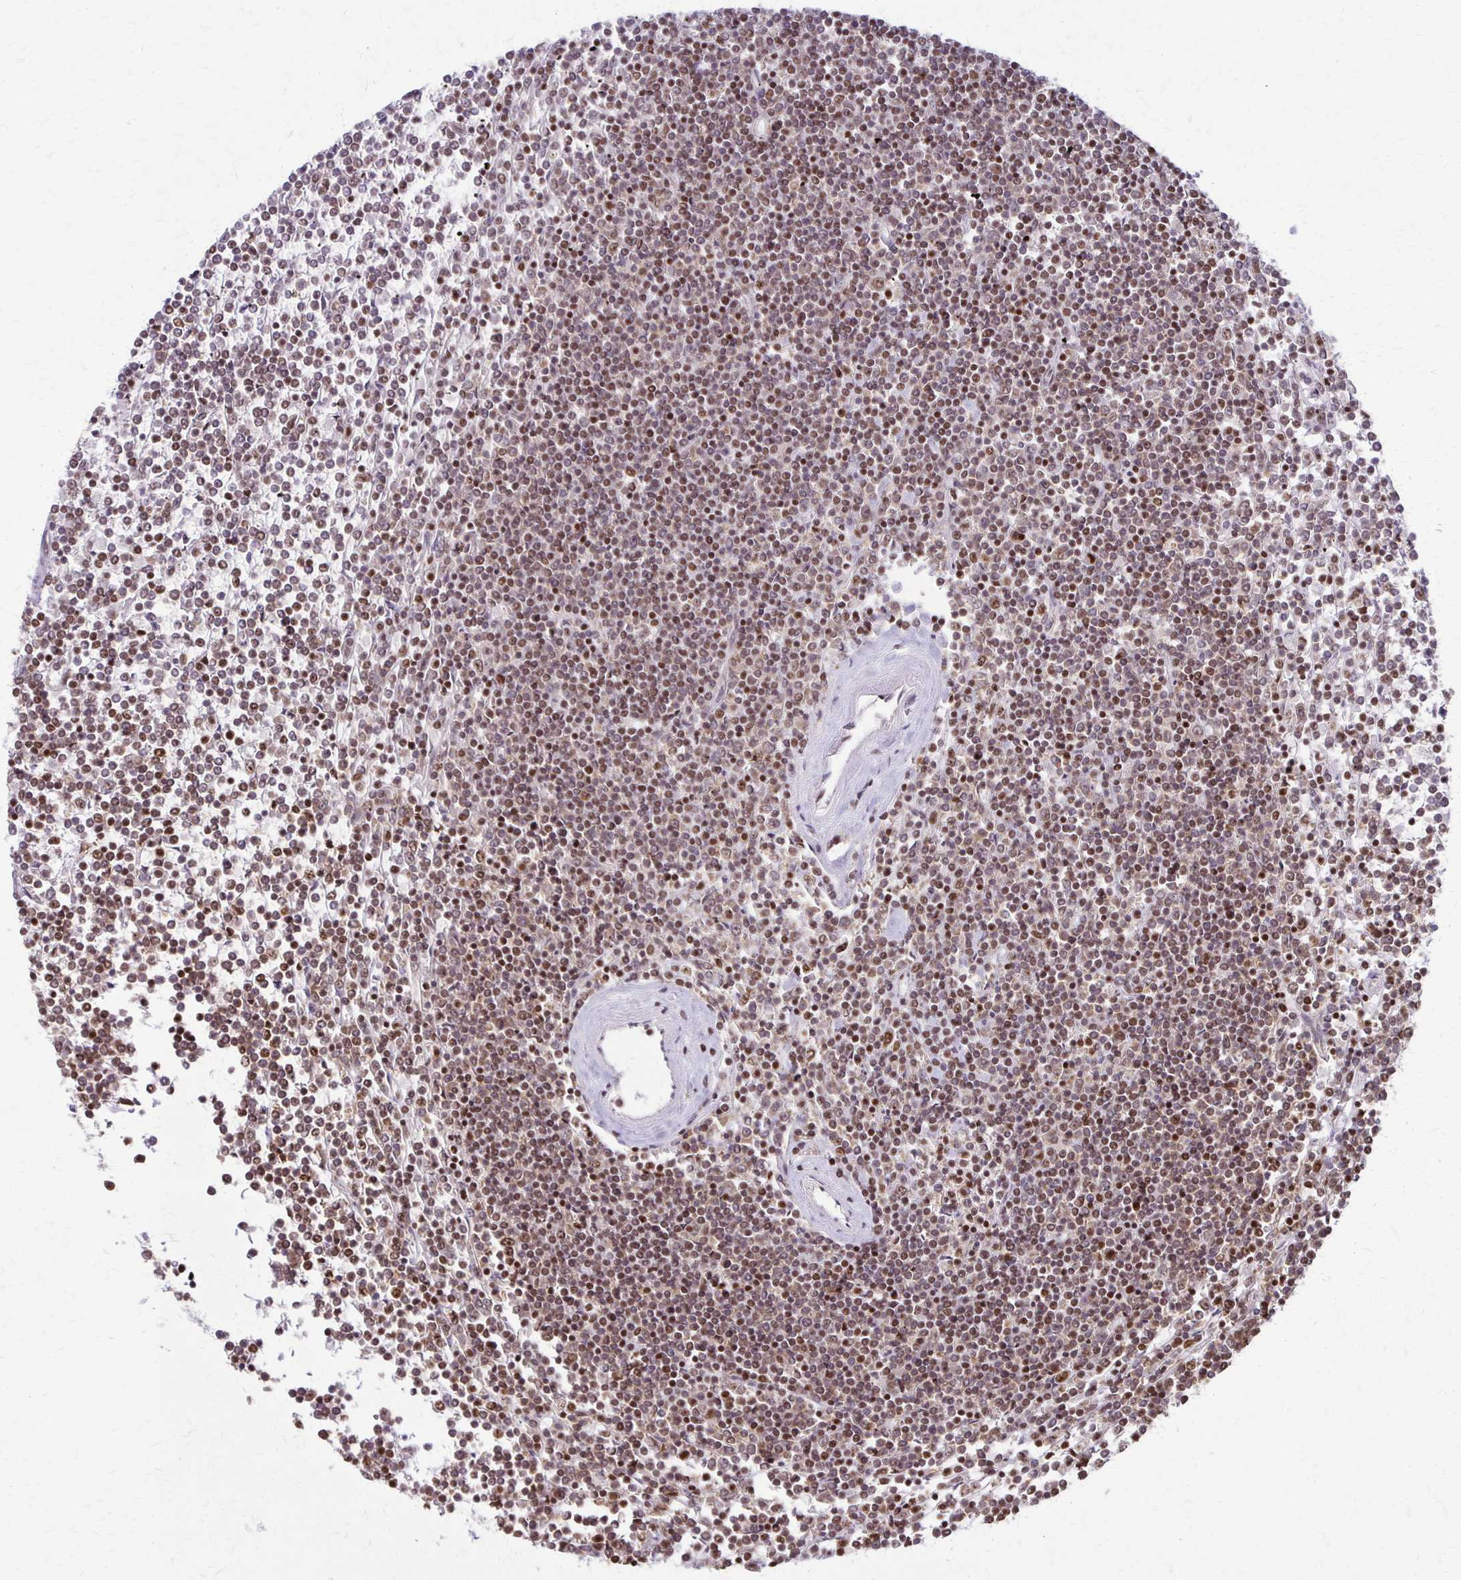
{"staining": {"intensity": "moderate", "quantity": ">75%", "location": "nuclear"}, "tissue": "lymphoma", "cell_type": "Tumor cells", "image_type": "cancer", "snomed": [{"axis": "morphology", "description": "Malignant lymphoma, non-Hodgkin's type, Low grade"}, {"axis": "topography", "description": "Spleen"}], "caption": "Immunohistochemical staining of human lymphoma reveals medium levels of moderate nuclear protein positivity in approximately >75% of tumor cells.", "gene": "XRCC6", "patient": {"sex": "female", "age": 19}}